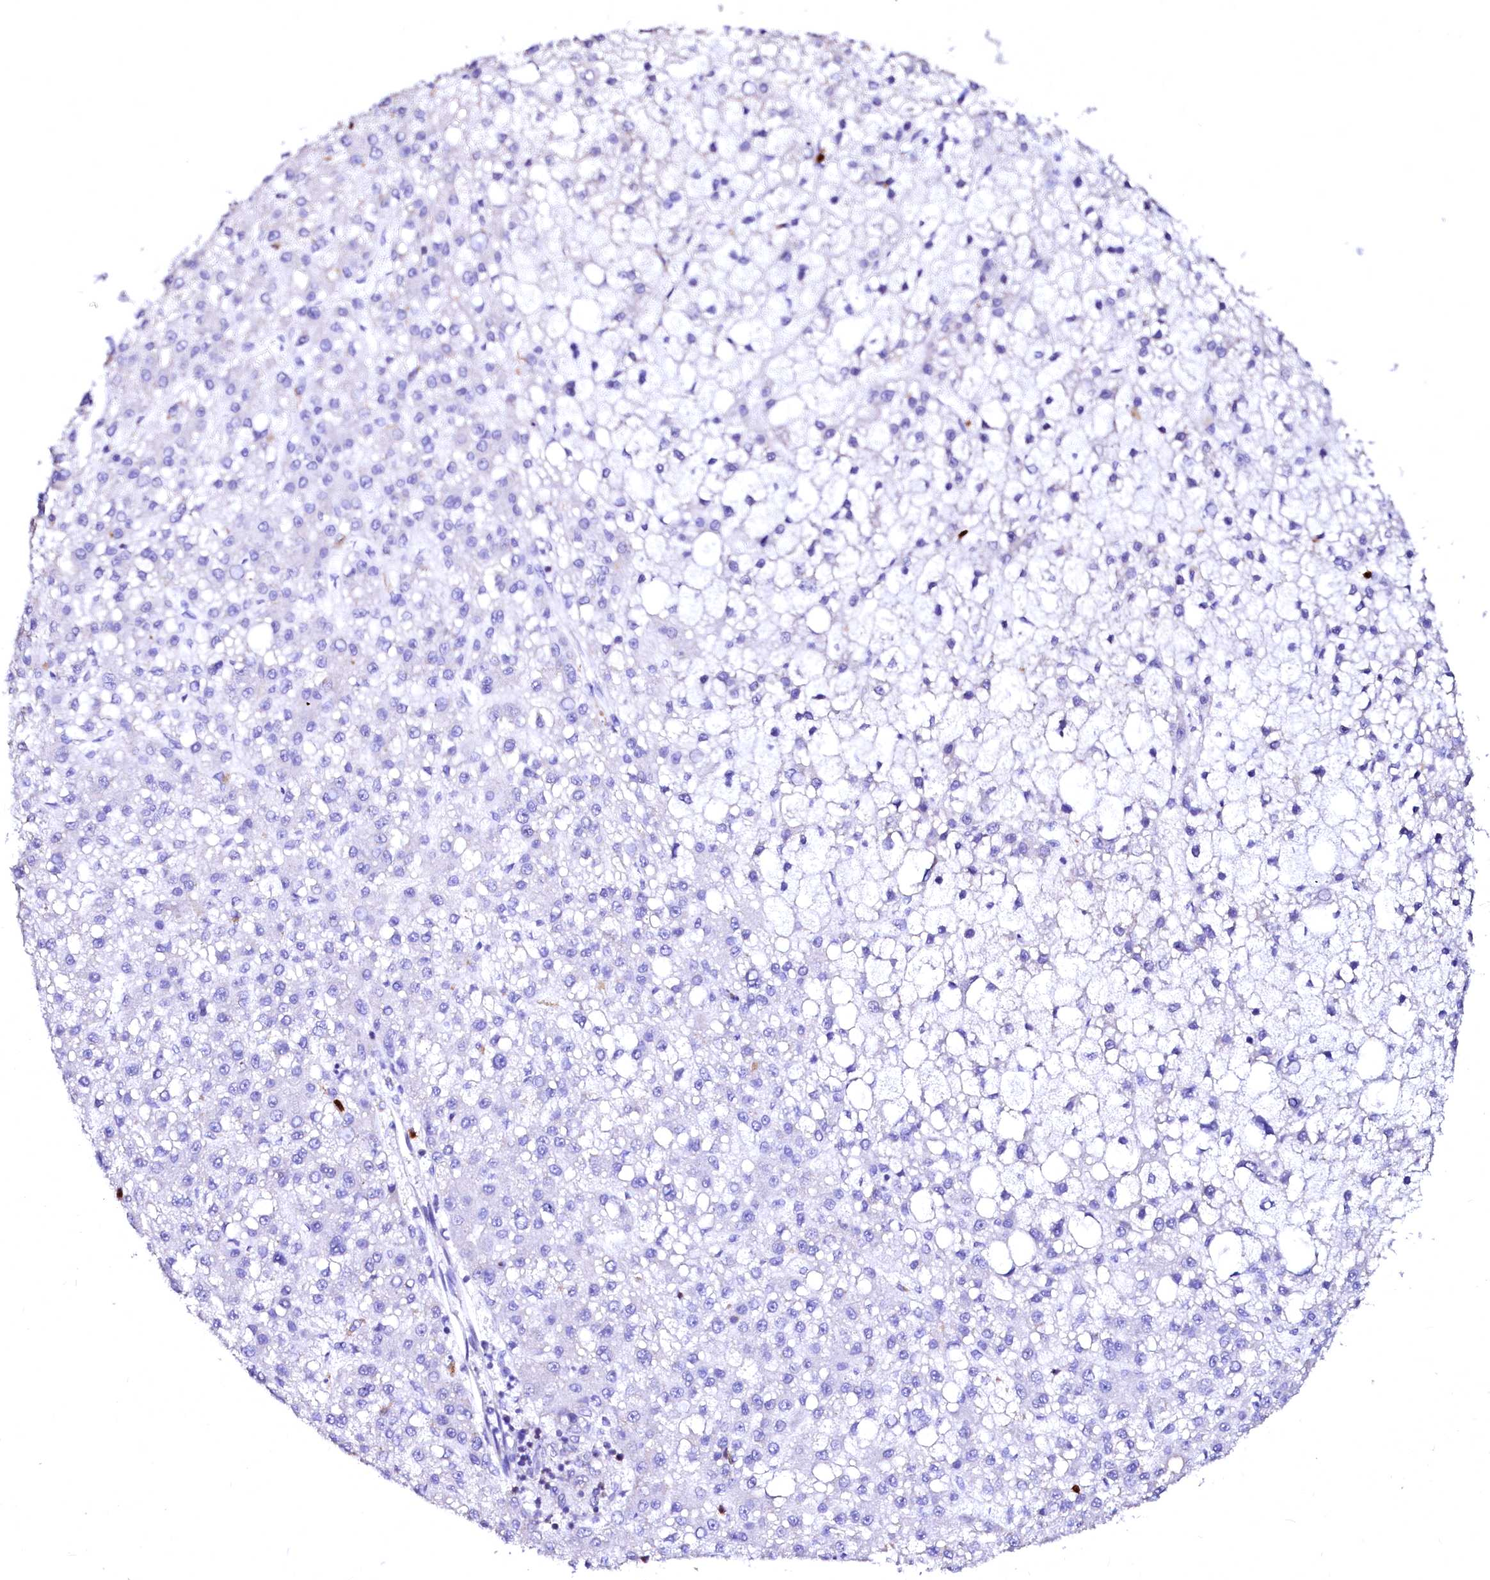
{"staining": {"intensity": "negative", "quantity": "none", "location": "none"}, "tissue": "liver cancer", "cell_type": "Tumor cells", "image_type": "cancer", "snomed": [{"axis": "morphology", "description": "Carcinoma, Hepatocellular, NOS"}, {"axis": "topography", "description": "Liver"}], "caption": "IHC micrograph of neoplastic tissue: hepatocellular carcinoma (liver) stained with DAB exhibits no significant protein positivity in tumor cells. (Stains: DAB (3,3'-diaminobenzidine) immunohistochemistry (IHC) with hematoxylin counter stain, Microscopy: brightfield microscopy at high magnification).", "gene": "RAB27A", "patient": {"sex": "male", "age": 67}}